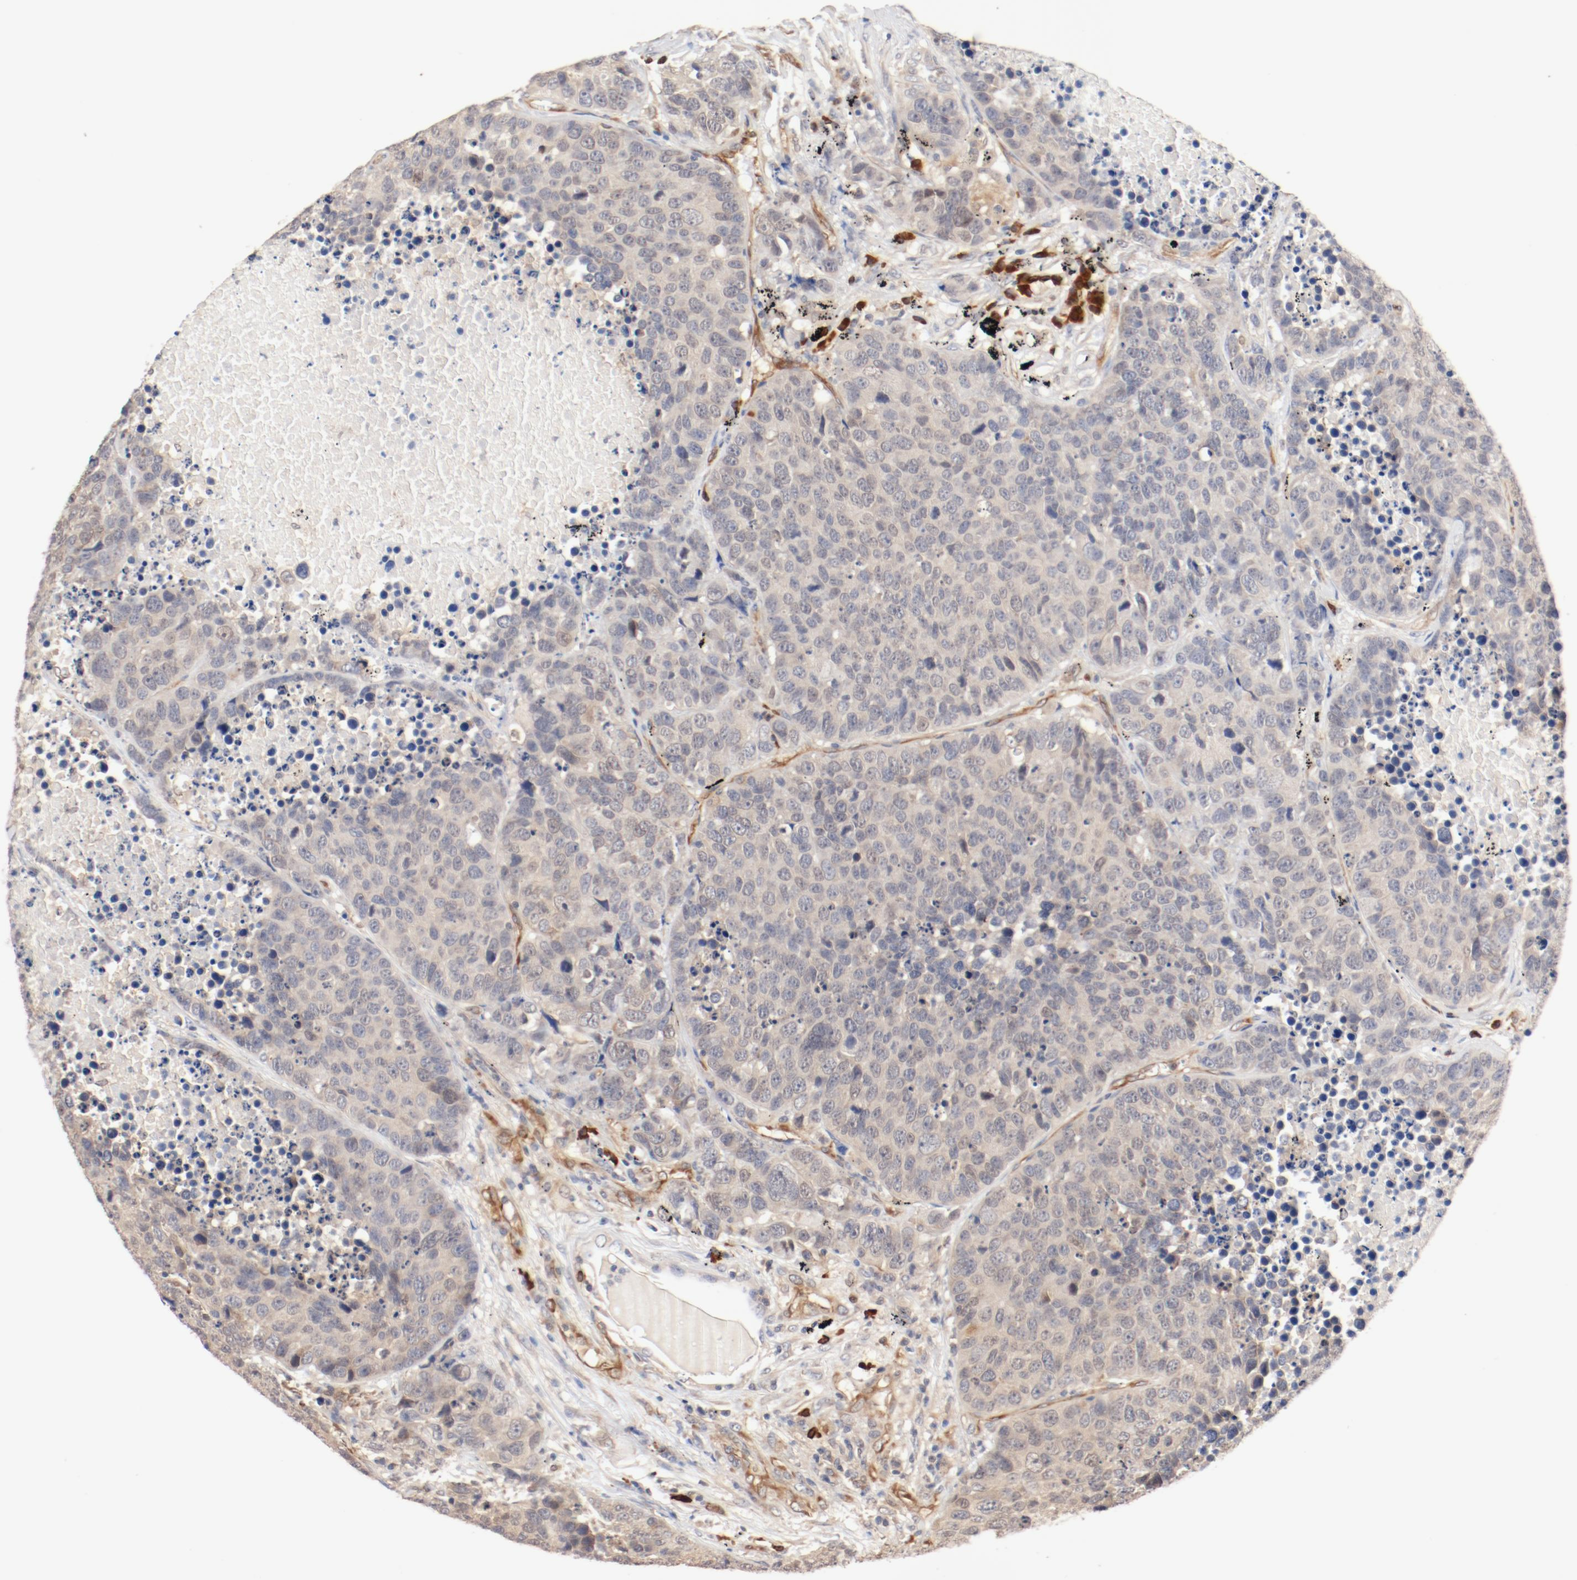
{"staining": {"intensity": "weak", "quantity": ">75%", "location": "cytoplasmic/membranous"}, "tissue": "carcinoid", "cell_type": "Tumor cells", "image_type": "cancer", "snomed": [{"axis": "morphology", "description": "Carcinoid, malignant, NOS"}, {"axis": "topography", "description": "Lung"}], "caption": "This micrograph demonstrates immunohistochemistry staining of carcinoid (malignant), with low weak cytoplasmic/membranous staining in approximately >75% of tumor cells.", "gene": "UBE2J1", "patient": {"sex": "male", "age": 60}}